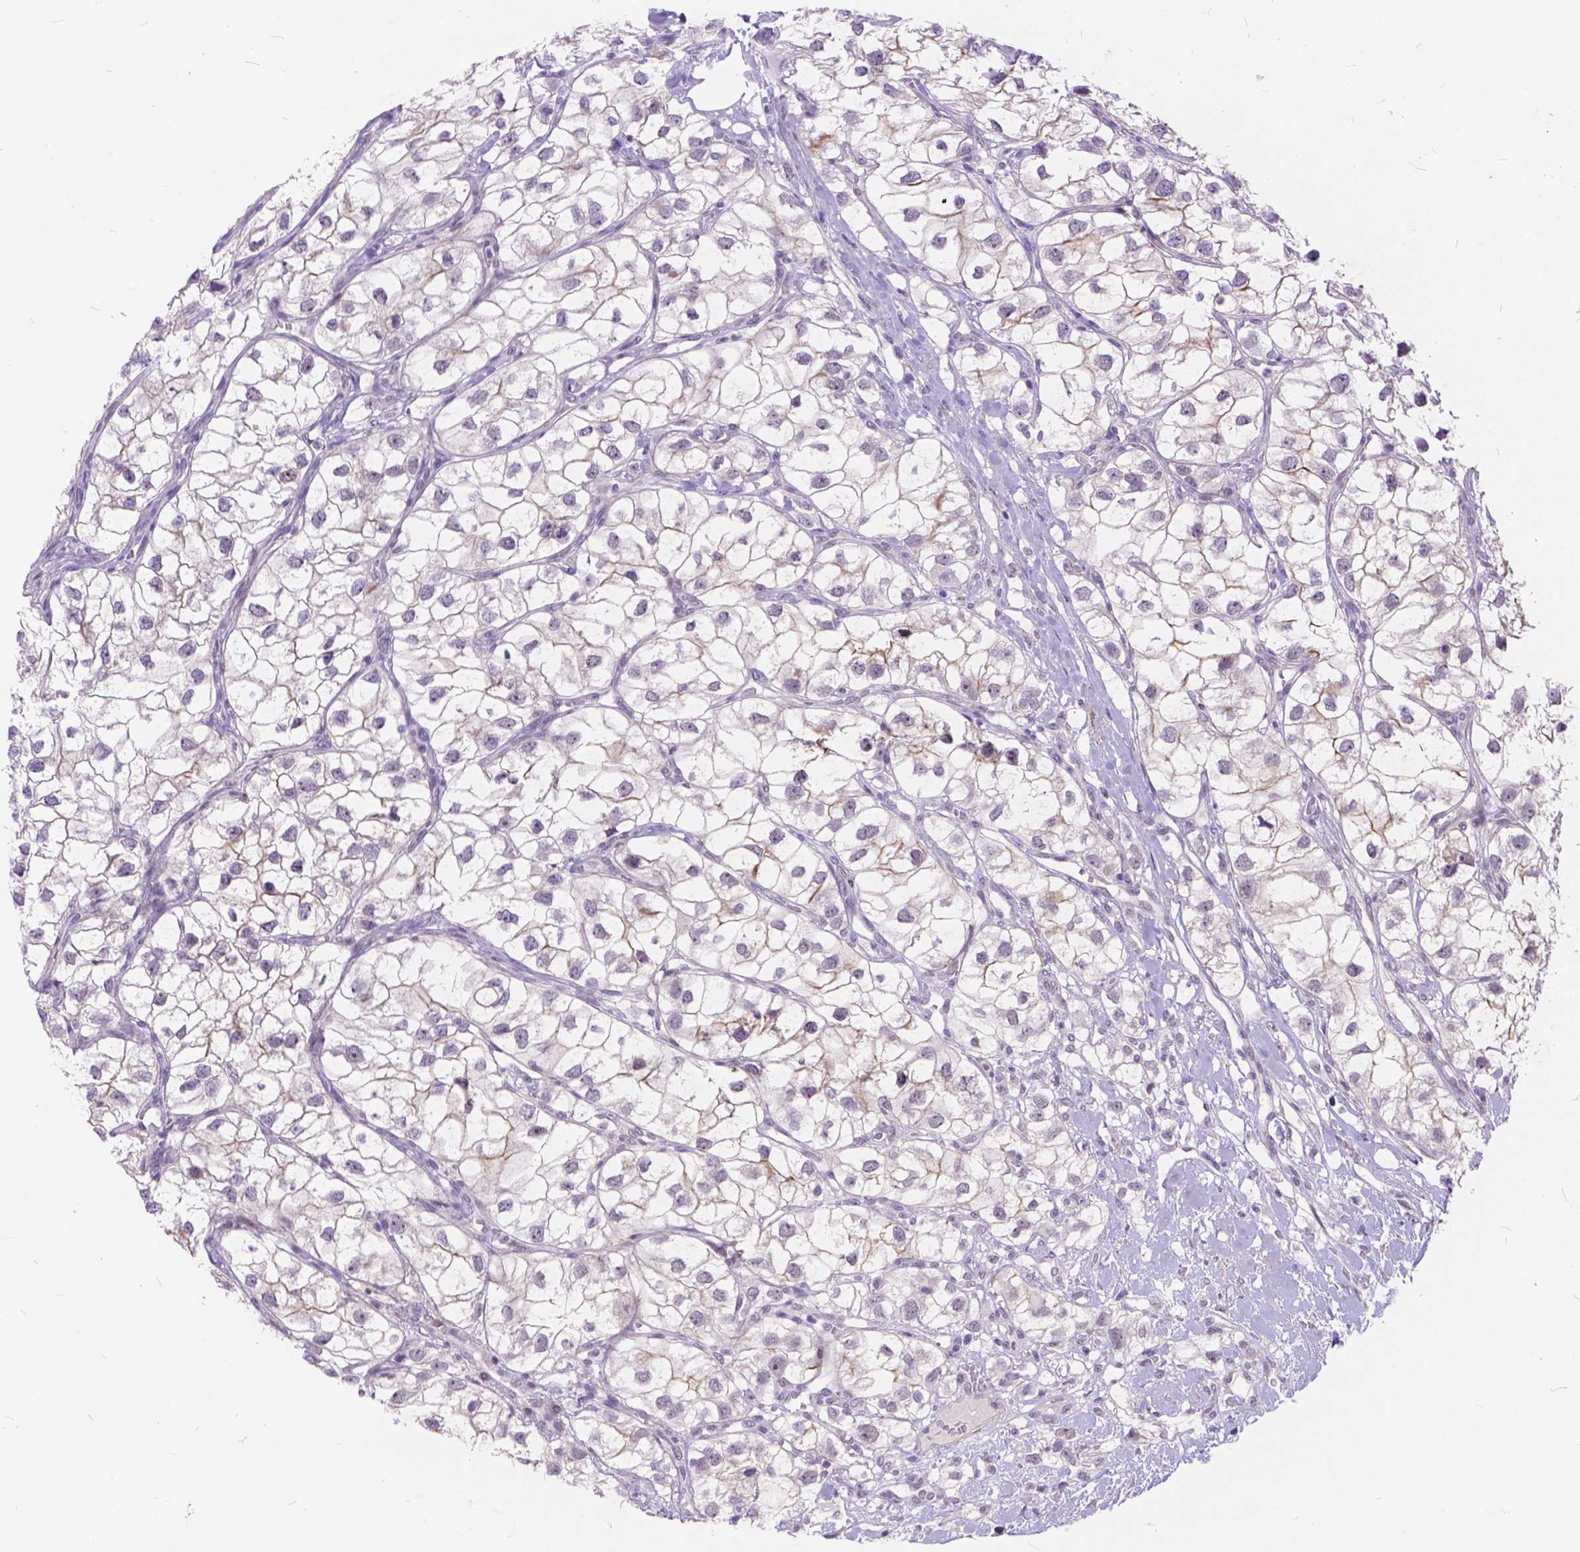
{"staining": {"intensity": "negative", "quantity": "none", "location": "none"}, "tissue": "renal cancer", "cell_type": "Tumor cells", "image_type": "cancer", "snomed": [{"axis": "morphology", "description": "Adenocarcinoma, NOS"}, {"axis": "topography", "description": "Kidney"}], "caption": "Tumor cells show no significant protein expression in adenocarcinoma (renal).", "gene": "MAN2C1", "patient": {"sex": "male", "age": 59}}